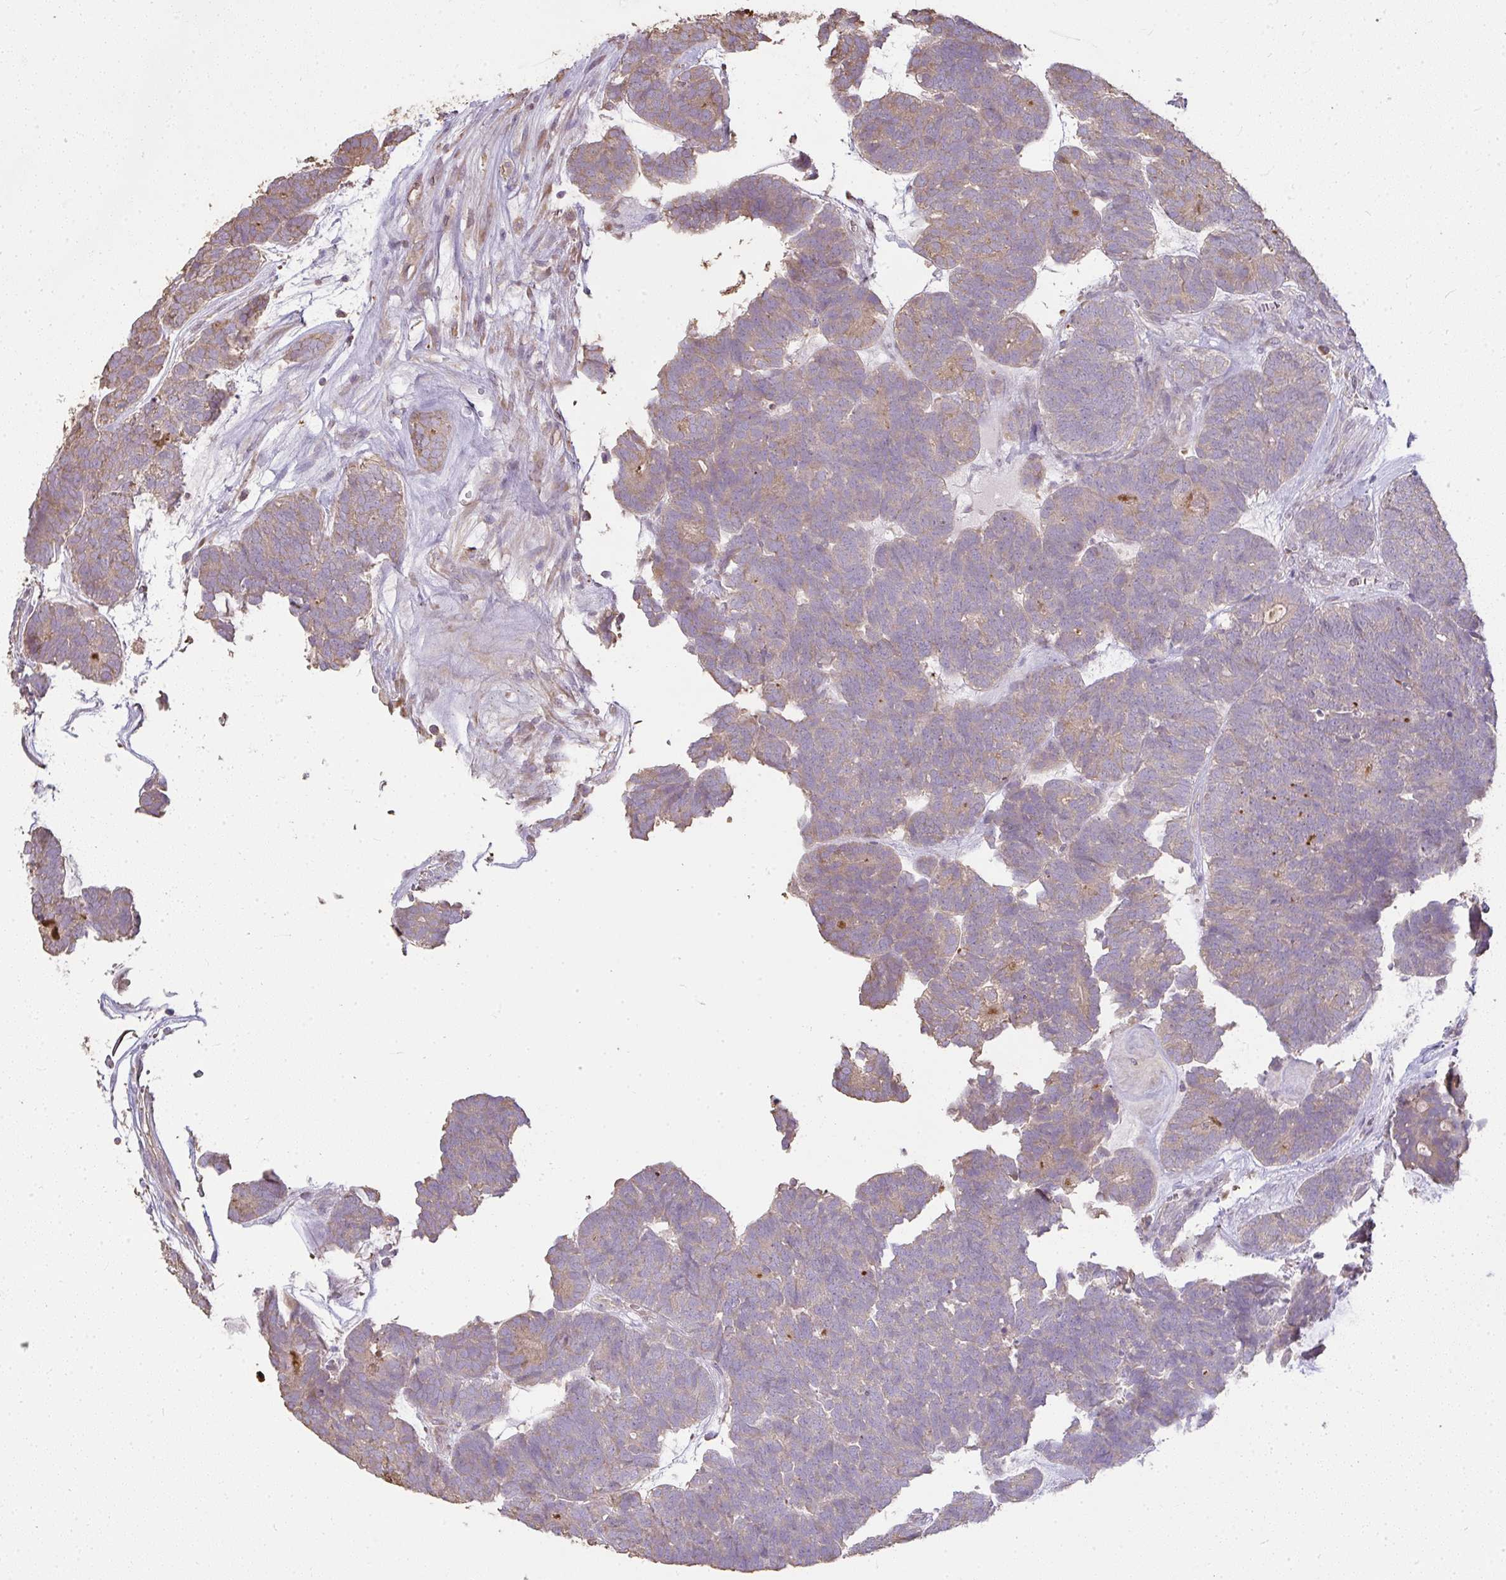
{"staining": {"intensity": "weak", "quantity": ">75%", "location": "cytoplasmic/membranous"}, "tissue": "head and neck cancer", "cell_type": "Tumor cells", "image_type": "cancer", "snomed": [{"axis": "morphology", "description": "Adenocarcinoma, NOS"}, {"axis": "topography", "description": "Head-Neck"}], "caption": "Head and neck cancer was stained to show a protein in brown. There is low levels of weak cytoplasmic/membranous staining in approximately >75% of tumor cells. (DAB IHC, brown staining for protein, blue staining for nuclei).", "gene": "BRINP3", "patient": {"sex": "female", "age": 81}}